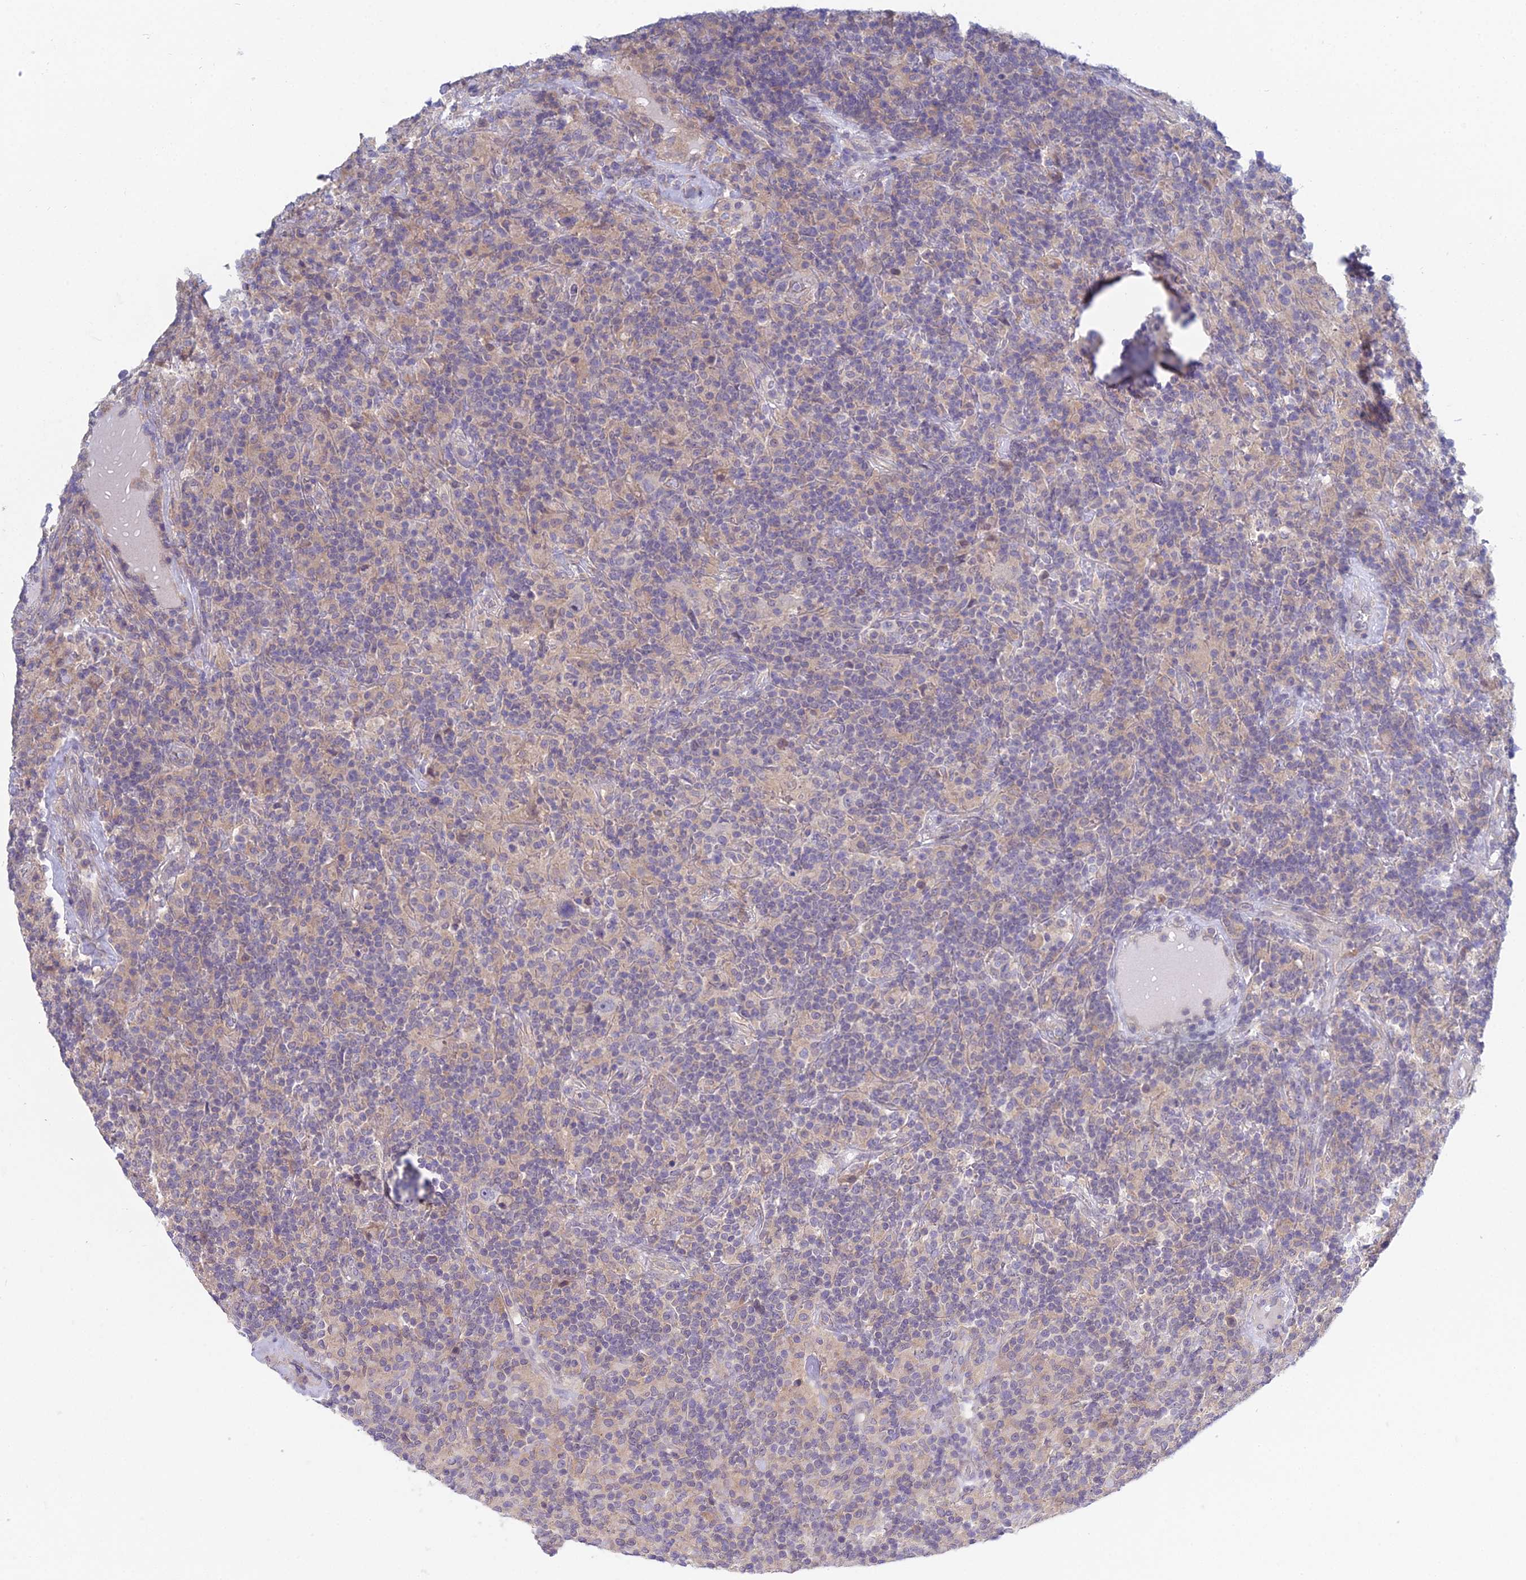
{"staining": {"intensity": "negative", "quantity": "none", "location": "none"}, "tissue": "lymphoma", "cell_type": "Tumor cells", "image_type": "cancer", "snomed": [{"axis": "morphology", "description": "Hodgkin's disease, NOS"}, {"axis": "topography", "description": "Lymph node"}], "caption": "Immunohistochemistry photomicrograph of Hodgkin's disease stained for a protein (brown), which exhibits no staining in tumor cells.", "gene": "METTL26", "patient": {"sex": "male", "age": 70}}